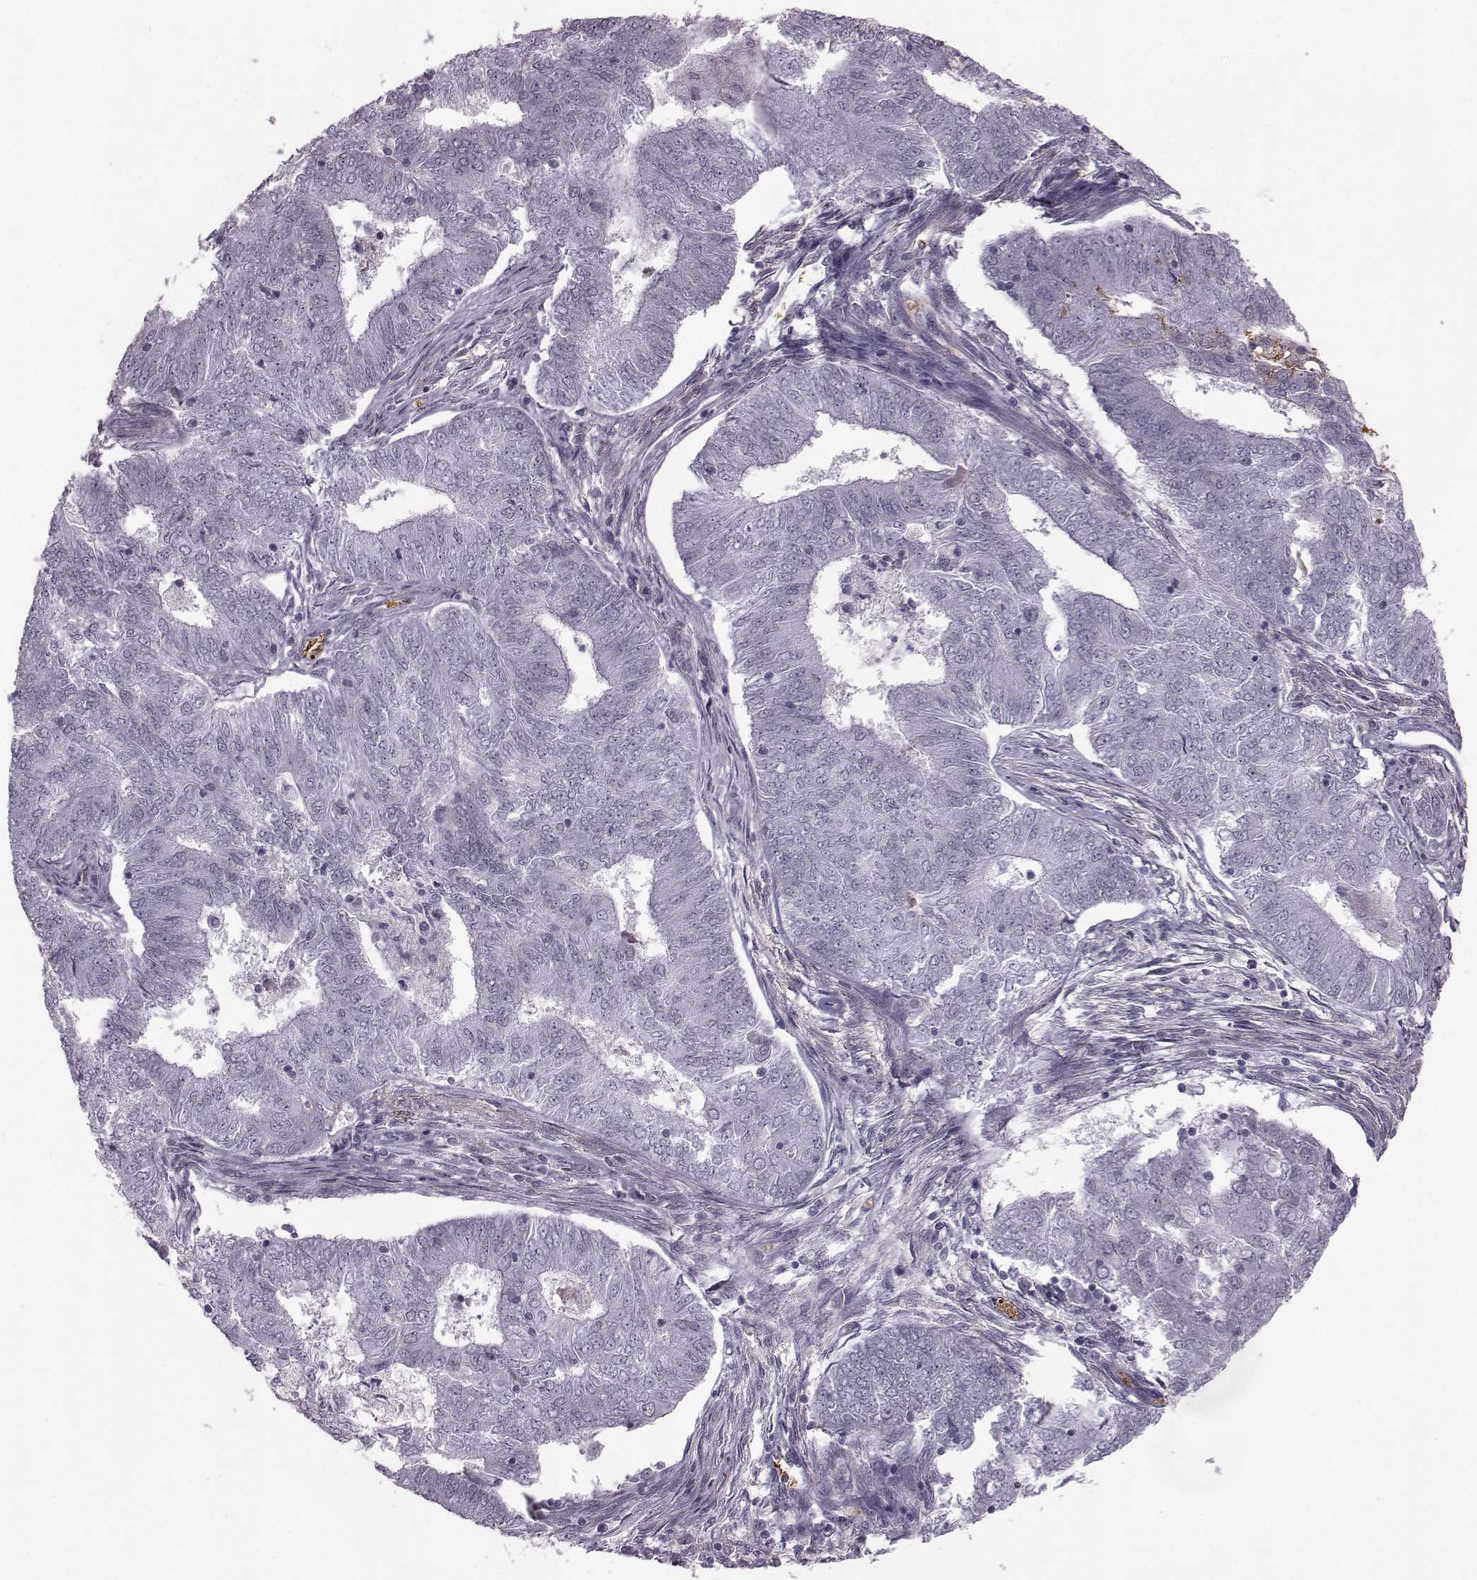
{"staining": {"intensity": "negative", "quantity": "none", "location": "none"}, "tissue": "endometrial cancer", "cell_type": "Tumor cells", "image_type": "cancer", "snomed": [{"axis": "morphology", "description": "Adenocarcinoma, NOS"}, {"axis": "topography", "description": "Endometrium"}], "caption": "Tumor cells are negative for protein expression in human endometrial cancer.", "gene": "PROP1", "patient": {"sex": "female", "age": 62}}